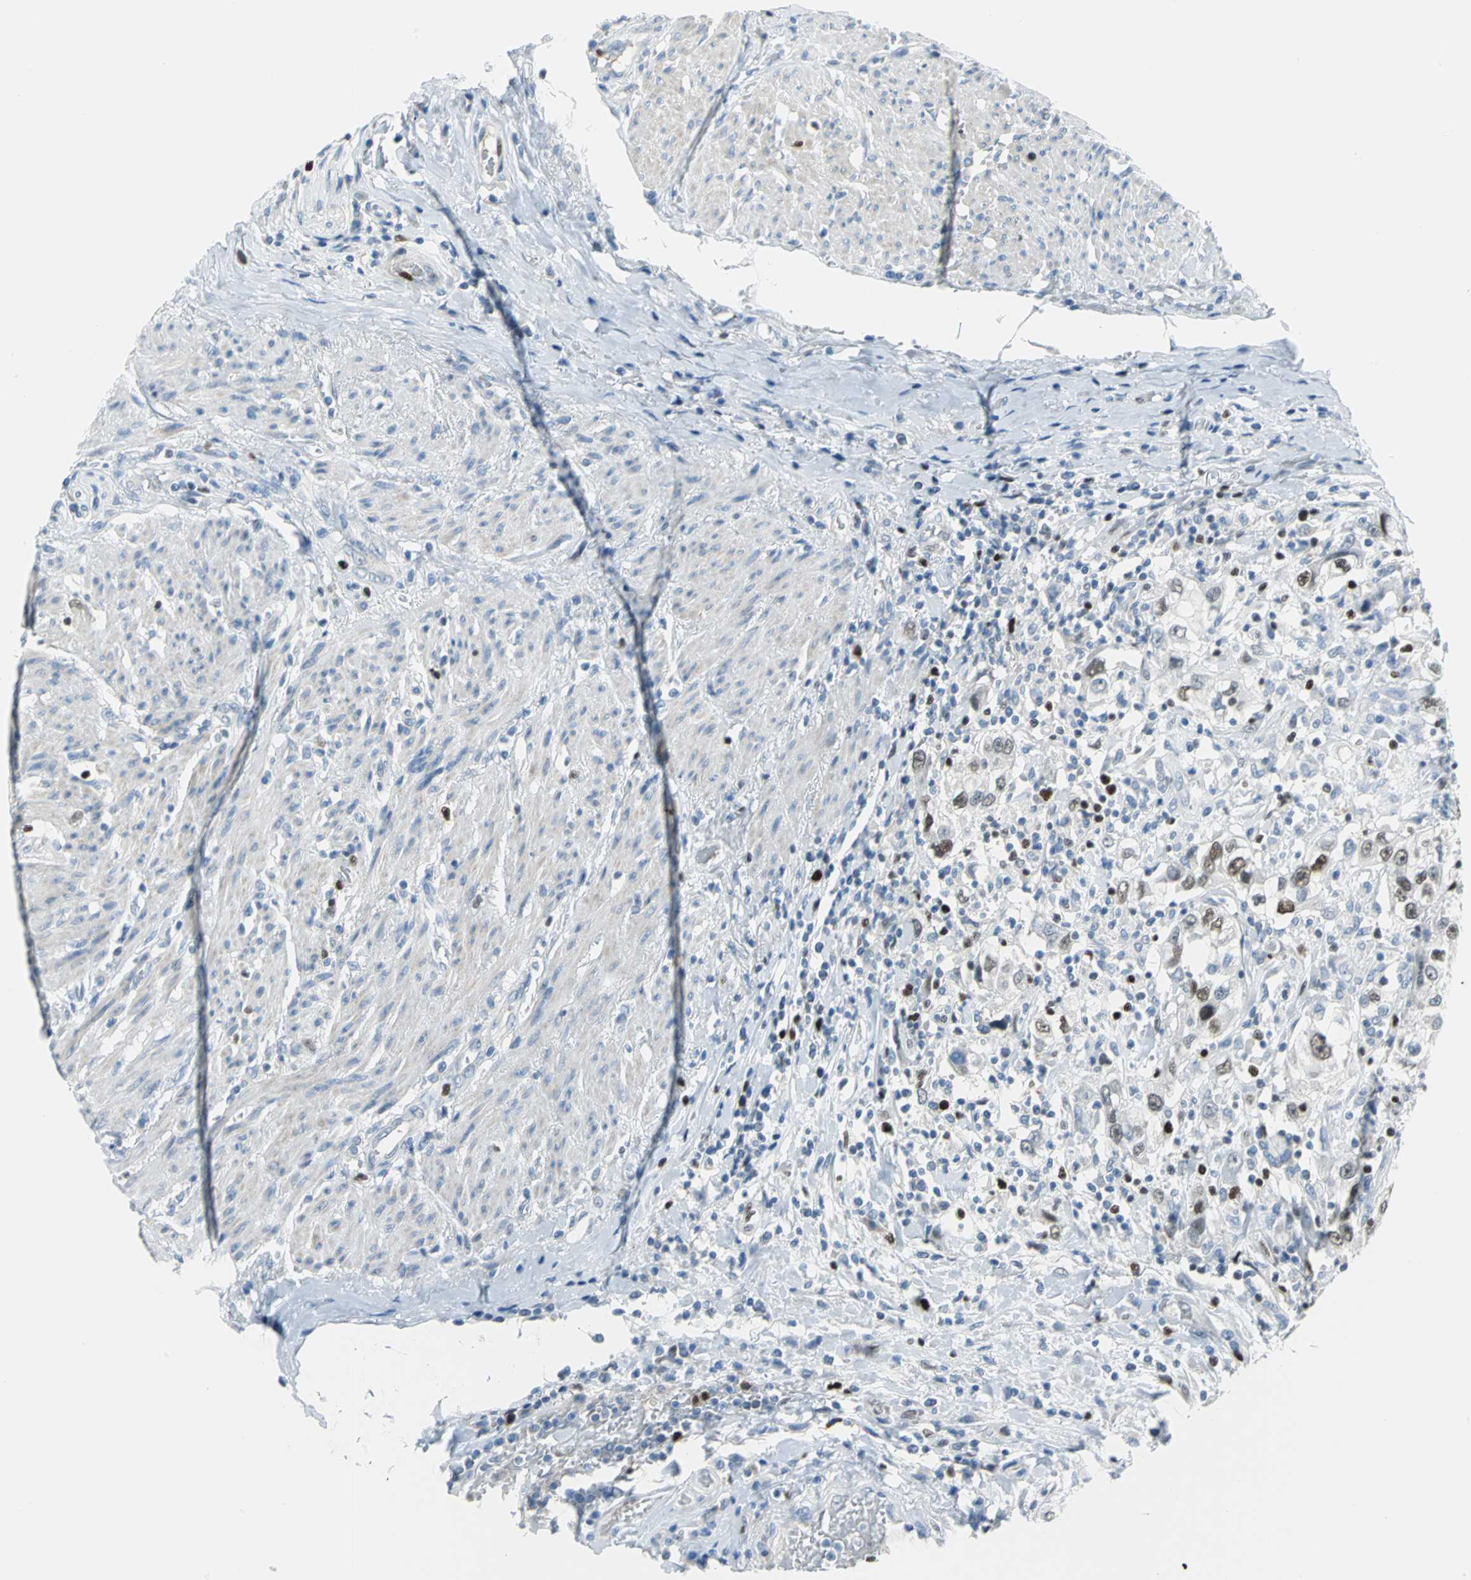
{"staining": {"intensity": "moderate", "quantity": "<25%", "location": "nuclear"}, "tissue": "urothelial cancer", "cell_type": "Tumor cells", "image_type": "cancer", "snomed": [{"axis": "morphology", "description": "Urothelial carcinoma, High grade"}, {"axis": "topography", "description": "Urinary bladder"}], "caption": "Protein expression by immunohistochemistry displays moderate nuclear positivity in about <25% of tumor cells in urothelial carcinoma (high-grade). (brown staining indicates protein expression, while blue staining denotes nuclei).", "gene": "MCM3", "patient": {"sex": "female", "age": 80}}